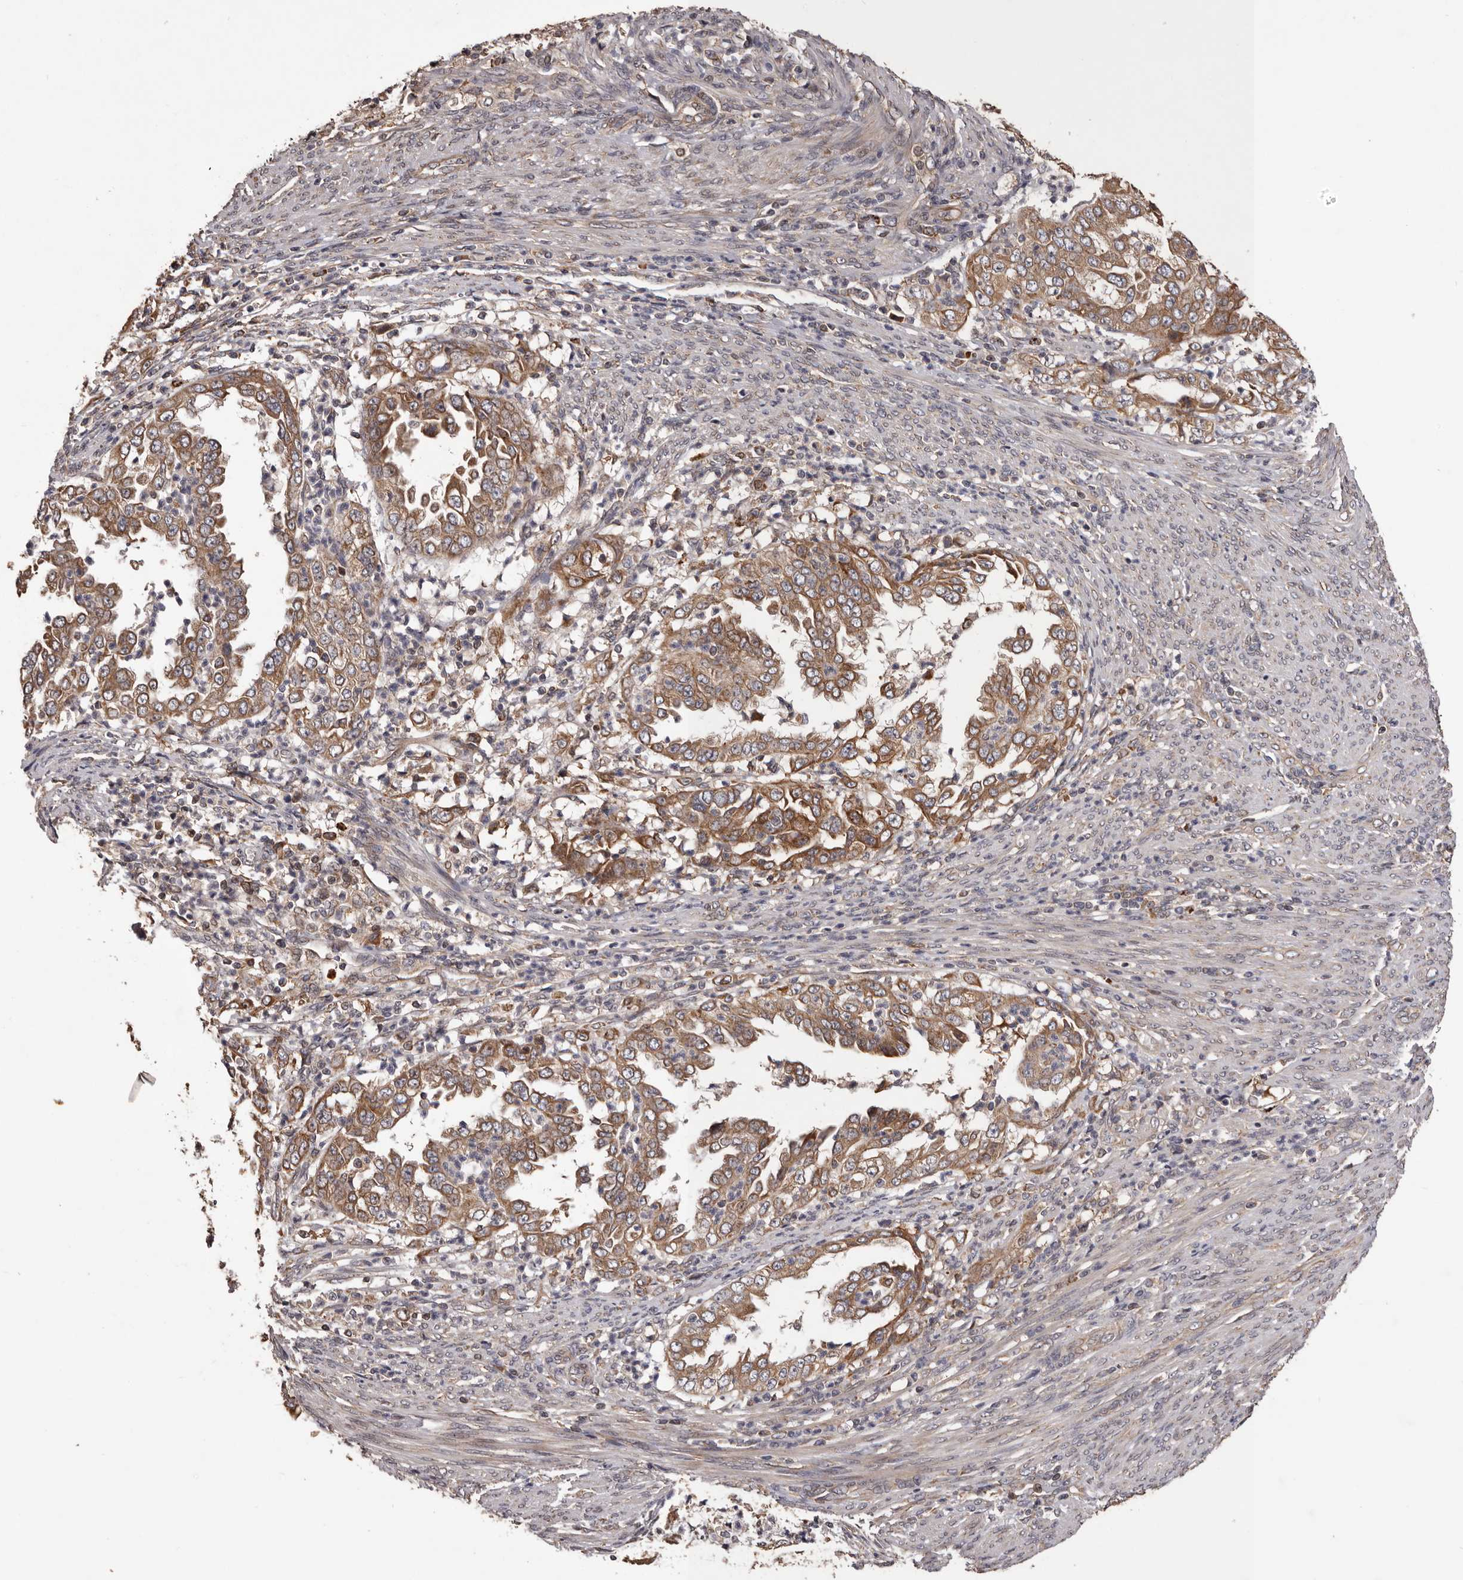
{"staining": {"intensity": "moderate", "quantity": ">75%", "location": "cytoplasmic/membranous"}, "tissue": "endometrial cancer", "cell_type": "Tumor cells", "image_type": "cancer", "snomed": [{"axis": "morphology", "description": "Adenocarcinoma, NOS"}, {"axis": "topography", "description": "Endometrium"}], "caption": "A brown stain shows moderate cytoplasmic/membranous positivity of a protein in human endometrial cancer (adenocarcinoma) tumor cells. (Stains: DAB (3,3'-diaminobenzidine) in brown, nuclei in blue, Microscopy: brightfield microscopy at high magnification).", "gene": "GADD45B", "patient": {"sex": "female", "age": 85}}